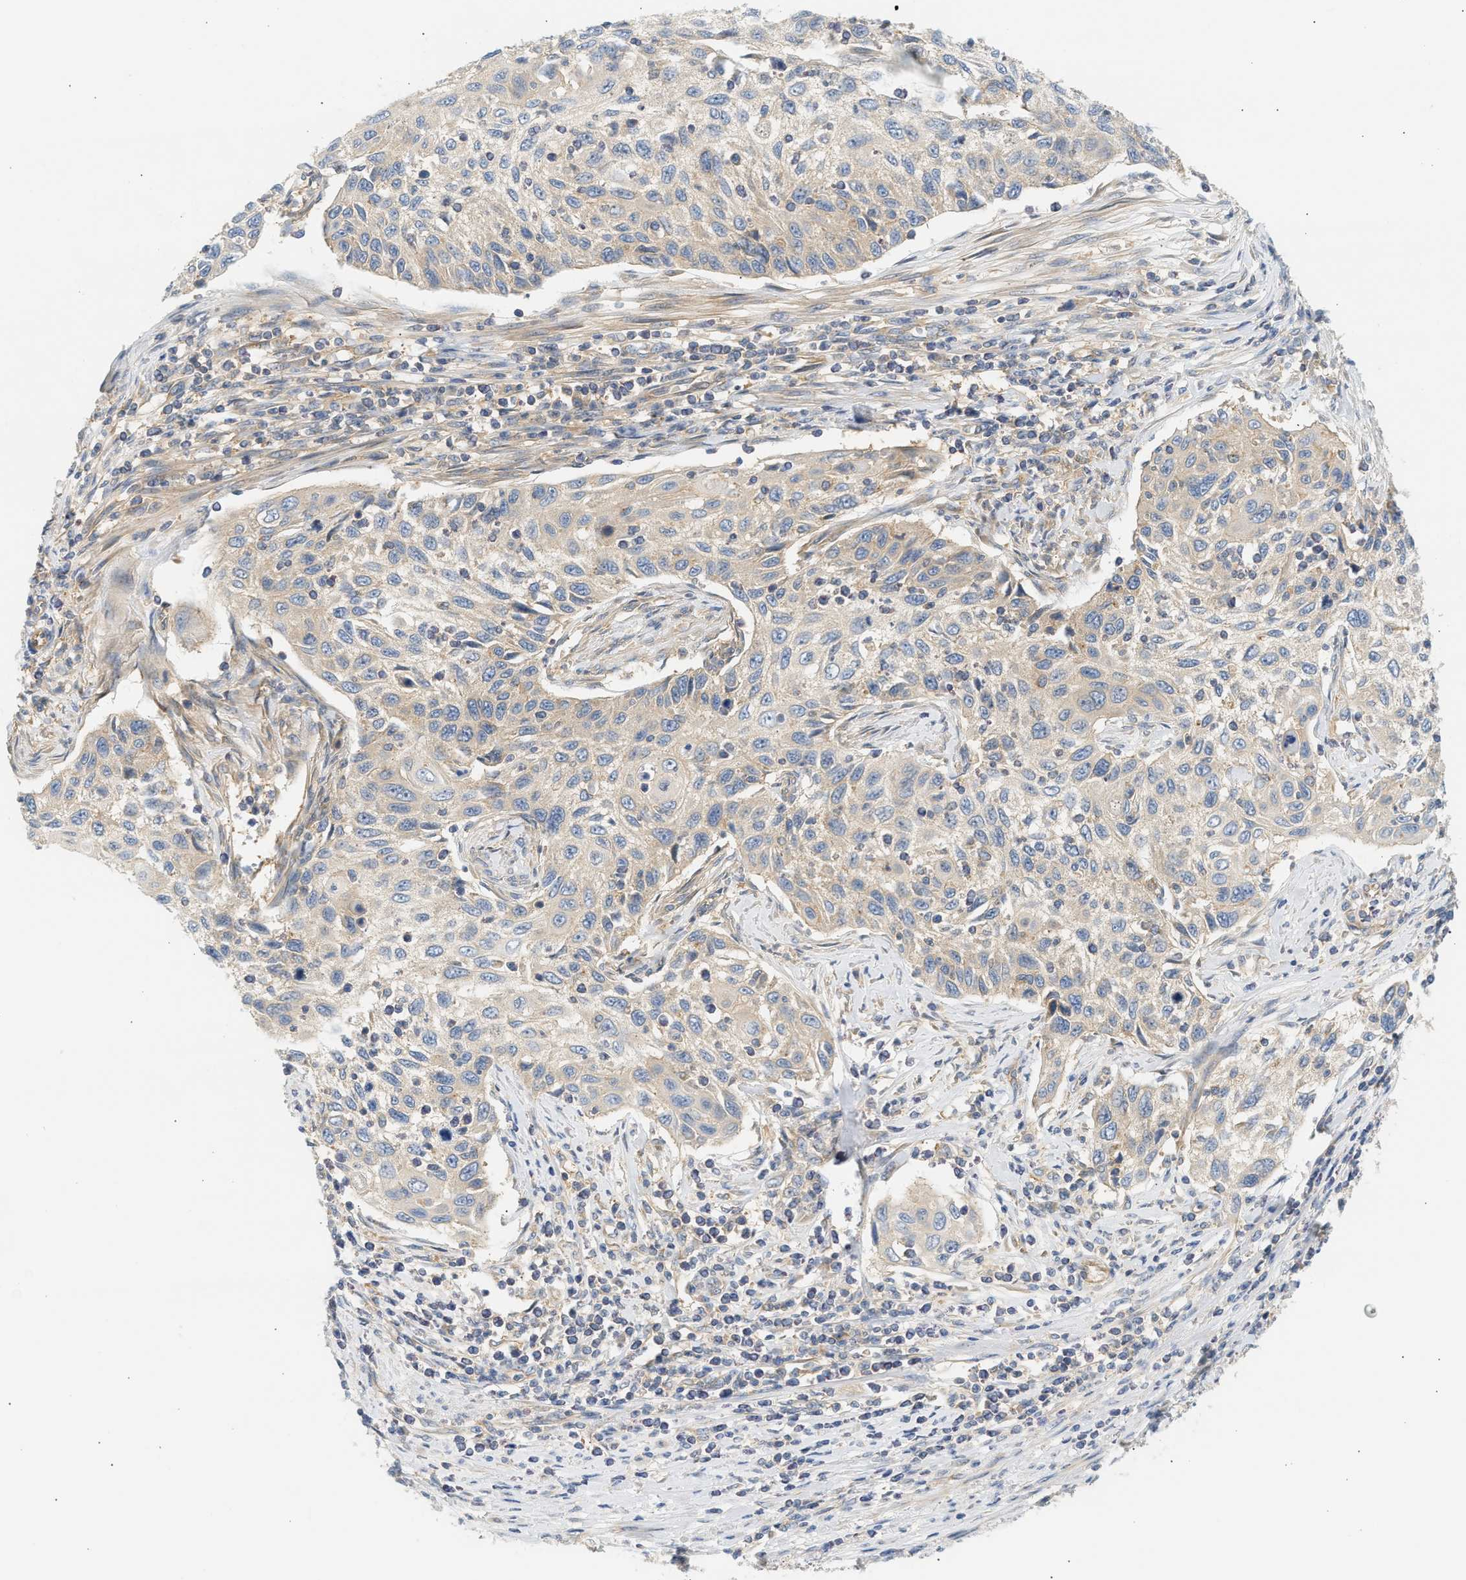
{"staining": {"intensity": "weak", "quantity": "<25%", "location": "cytoplasmic/membranous"}, "tissue": "cervical cancer", "cell_type": "Tumor cells", "image_type": "cancer", "snomed": [{"axis": "morphology", "description": "Squamous cell carcinoma, NOS"}, {"axis": "topography", "description": "Cervix"}], "caption": "The immunohistochemistry micrograph has no significant staining in tumor cells of squamous cell carcinoma (cervical) tissue.", "gene": "PAFAH1B1", "patient": {"sex": "female", "age": 70}}